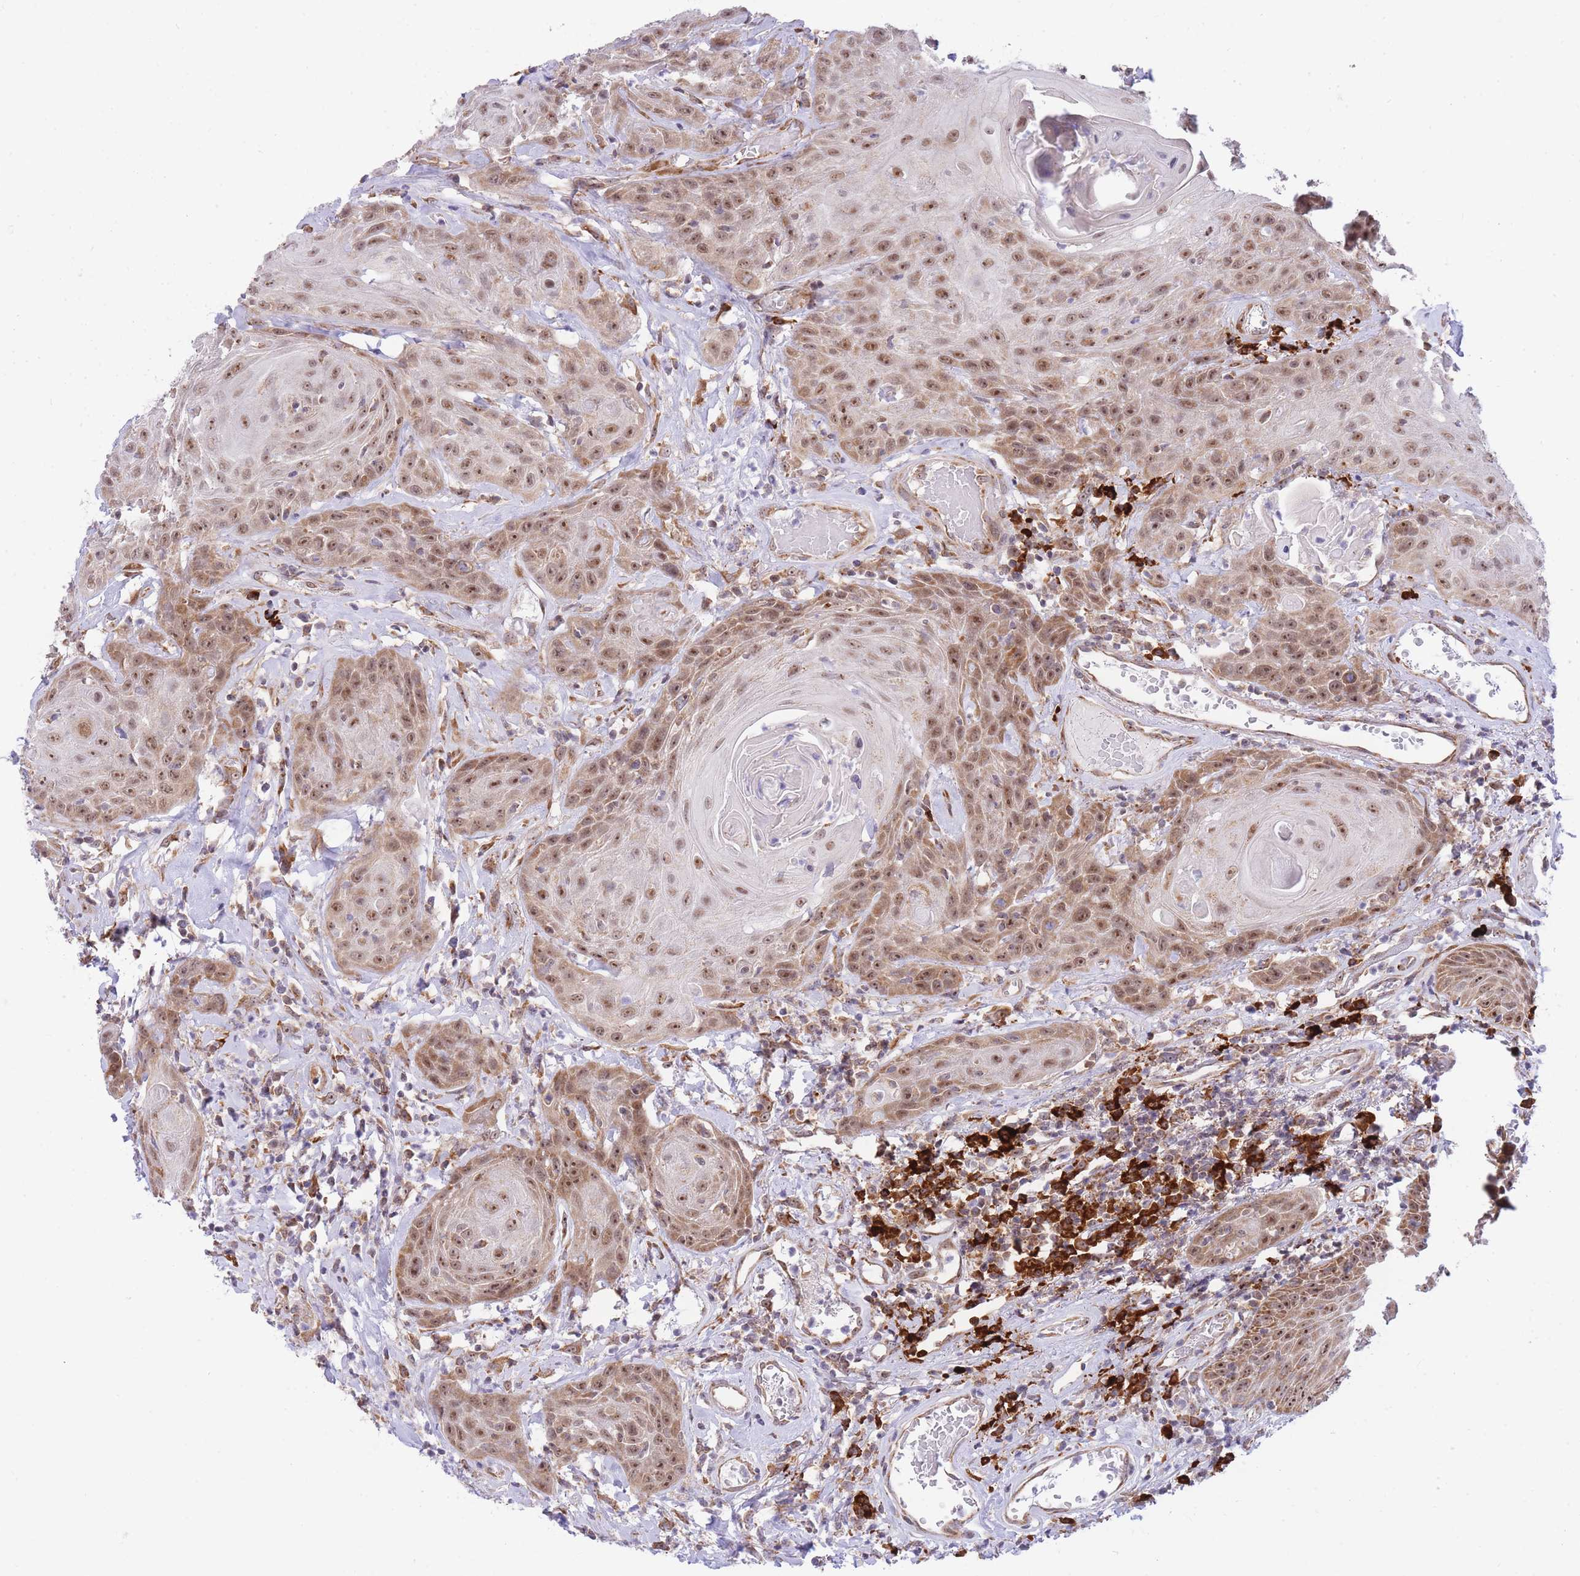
{"staining": {"intensity": "moderate", "quantity": ">75%", "location": "cytoplasmic/membranous,nuclear"}, "tissue": "head and neck cancer", "cell_type": "Tumor cells", "image_type": "cancer", "snomed": [{"axis": "morphology", "description": "Squamous cell carcinoma, NOS"}, {"axis": "topography", "description": "Head-Neck"}], "caption": "Immunohistochemical staining of head and neck squamous cell carcinoma reveals medium levels of moderate cytoplasmic/membranous and nuclear staining in about >75% of tumor cells. (IHC, brightfield microscopy, high magnification).", "gene": "EXOSC8", "patient": {"sex": "female", "age": 59}}